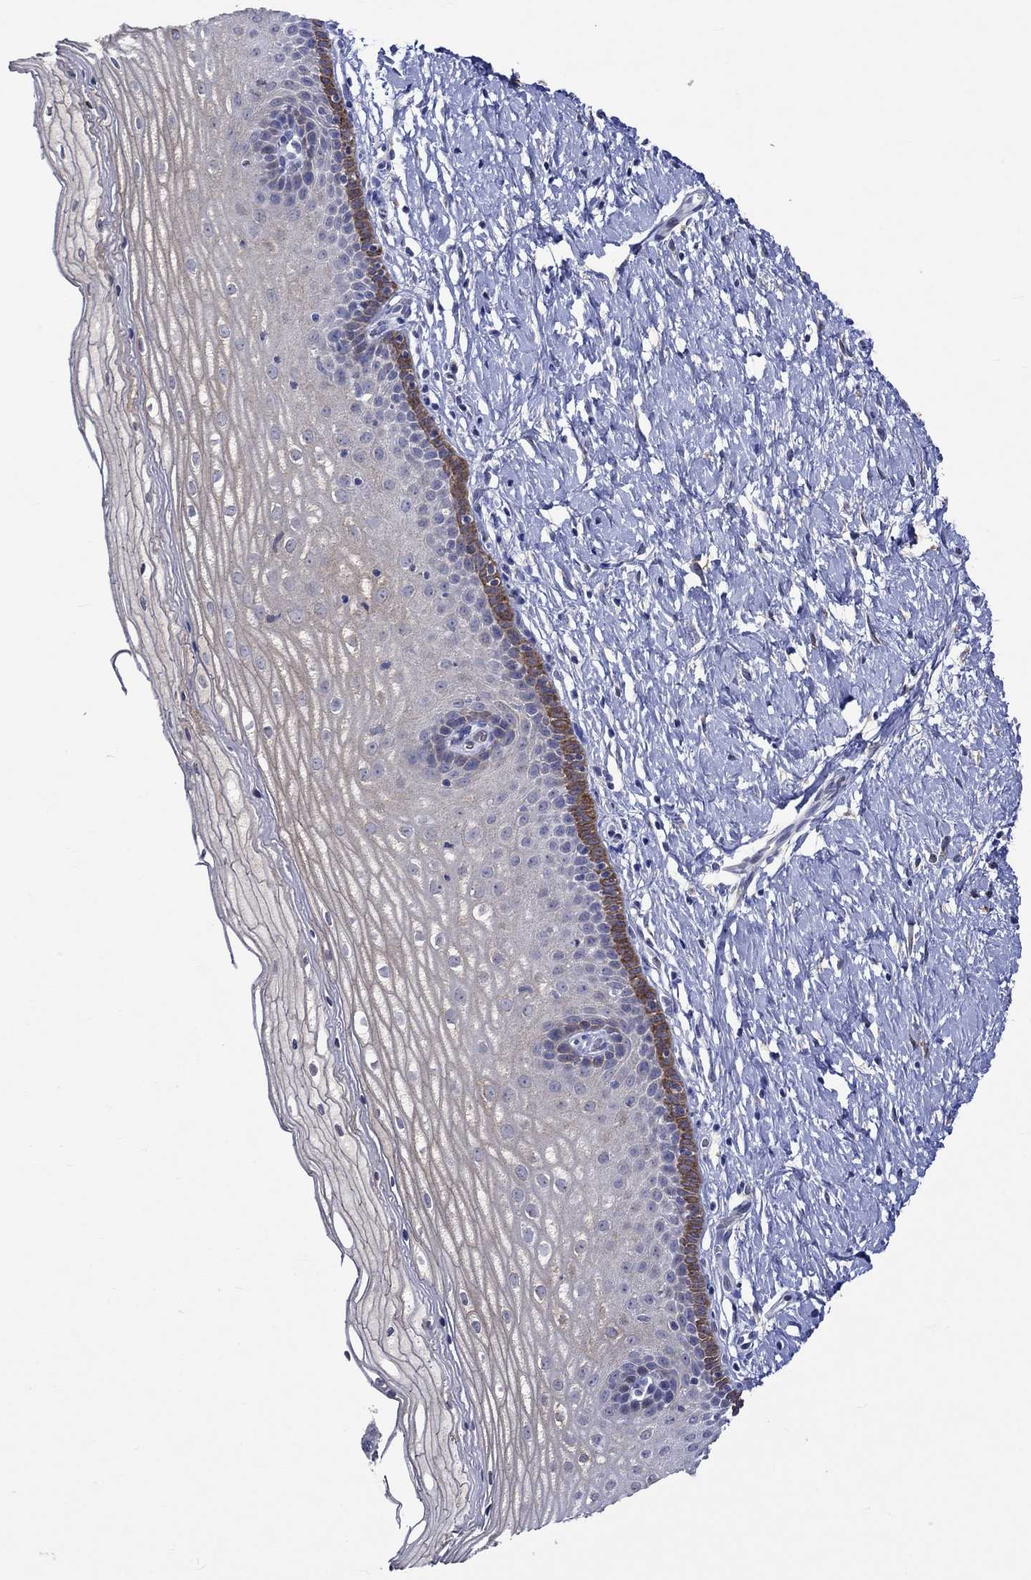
{"staining": {"intensity": "strong", "quantity": "<25%", "location": "cytoplasmic/membranous"}, "tissue": "cervix", "cell_type": "Squamous epithelial cells", "image_type": "normal", "snomed": [{"axis": "morphology", "description": "Normal tissue, NOS"}, {"axis": "topography", "description": "Cervix"}], "caption": "Strong cytoplasmic/membranous protein positivity is appreciated in about <25% of squamous epithelial cells in cervix. (DAB IHC with brightfield microscopy, high magnification).", "gene": "CRYAB", "patient": {"sex": "female", "age": 37}}